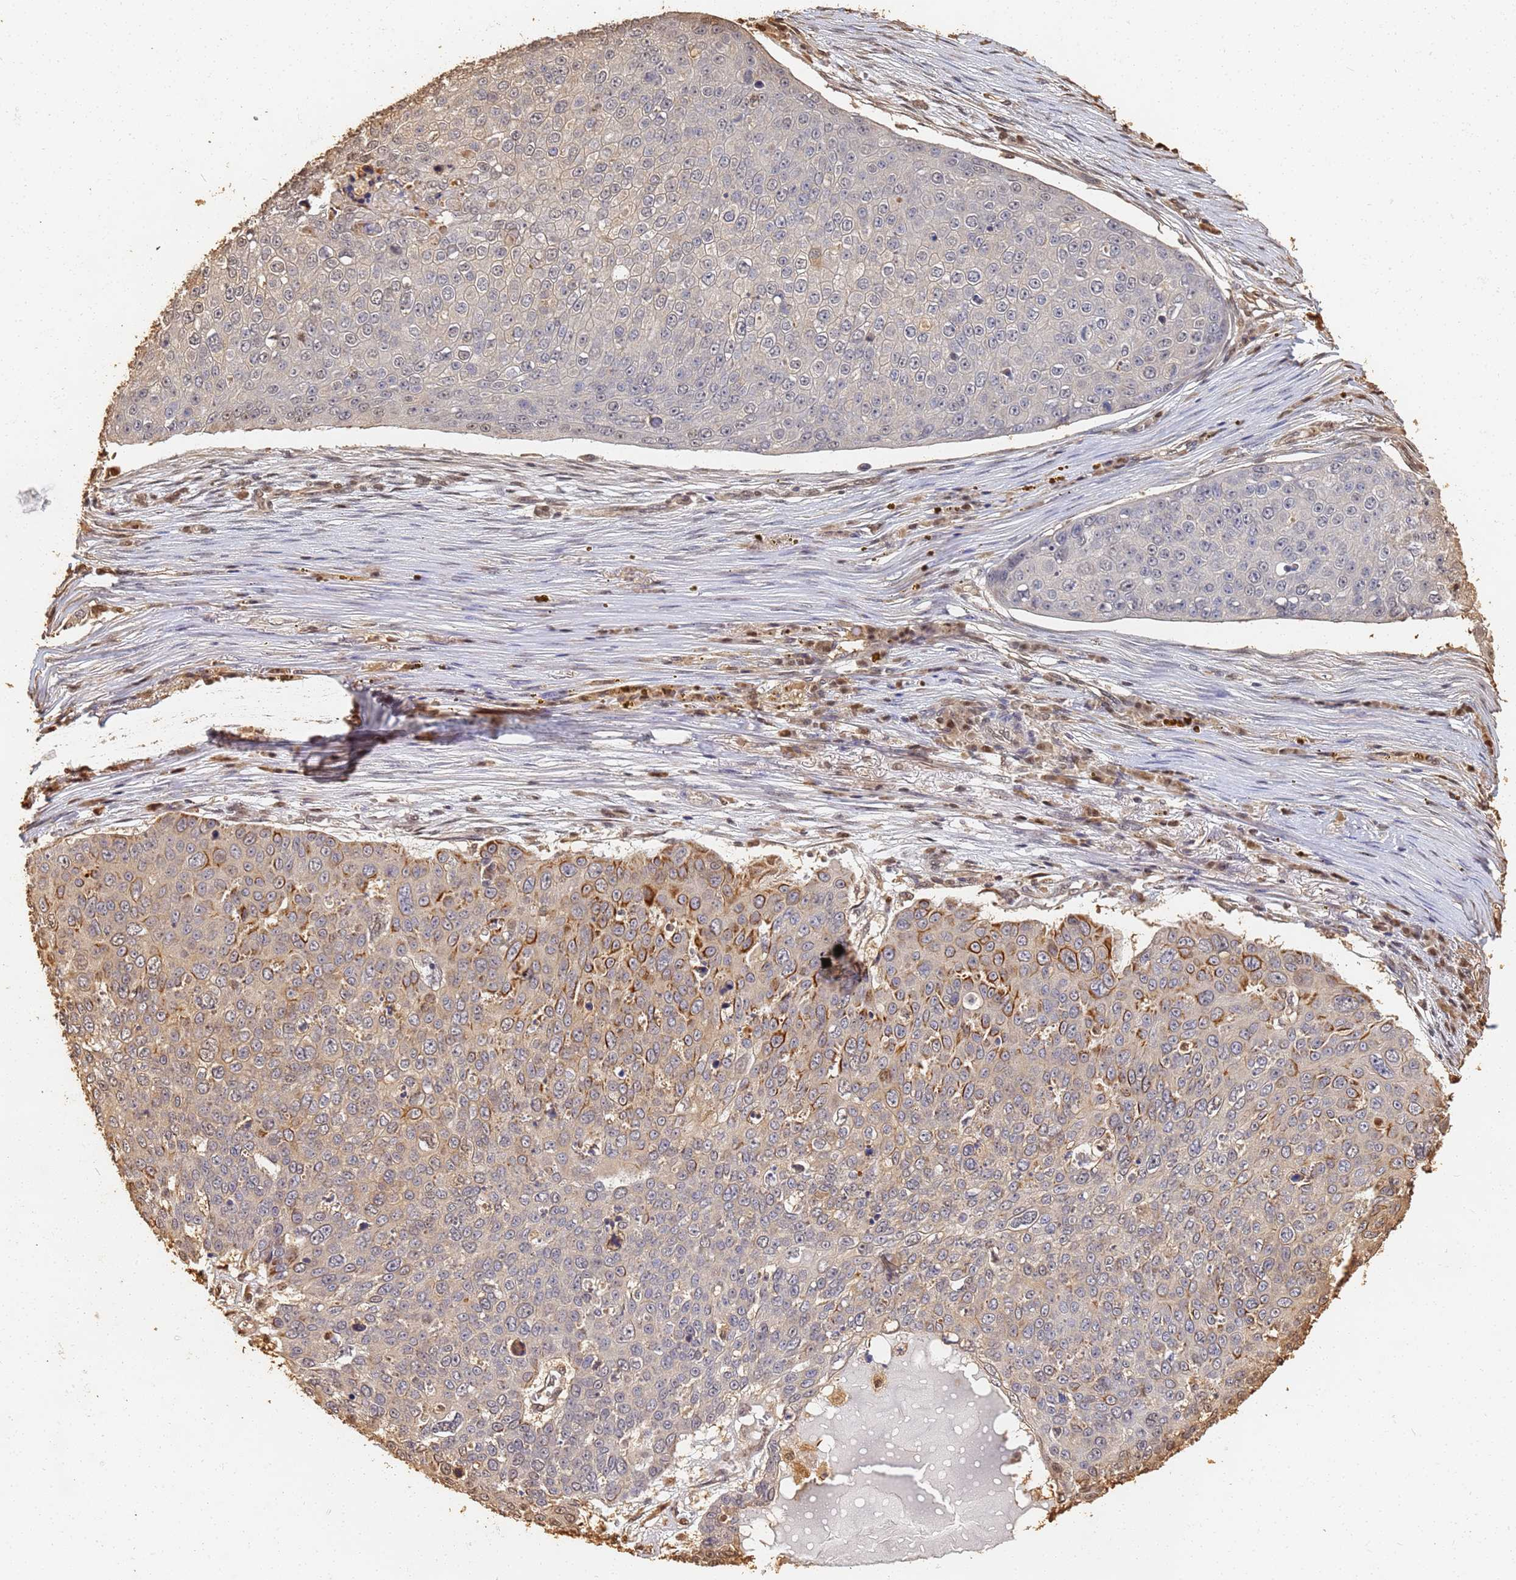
{"staining": {"intensity": "moderate", "quantity": "<25%", "location": "cytoplasmic/membranous"}, "tissue": "skin cancer", "cell_type": "Tumor cells", "image_type": "cancer", "snomed": [{"axis": "morphology", "description": "Squamous cell carcinoma, NOS"}, {"axis": "topography", "description": "Skin"}], "caption": "High-magnification brightfield microscopy of squamous cell carcinoma (skin) stained with DAB (brown) and counterstained with hematoxylin (blue). tumor cells exhibit moderate cytoplasmic/membranous expression is seen in approximately<25% of cells. (DAB IHC, brown staining for protein, blue staining for nuclei).", "gene": "JAK2", "patient": {"sex": "male", "age": 71}}